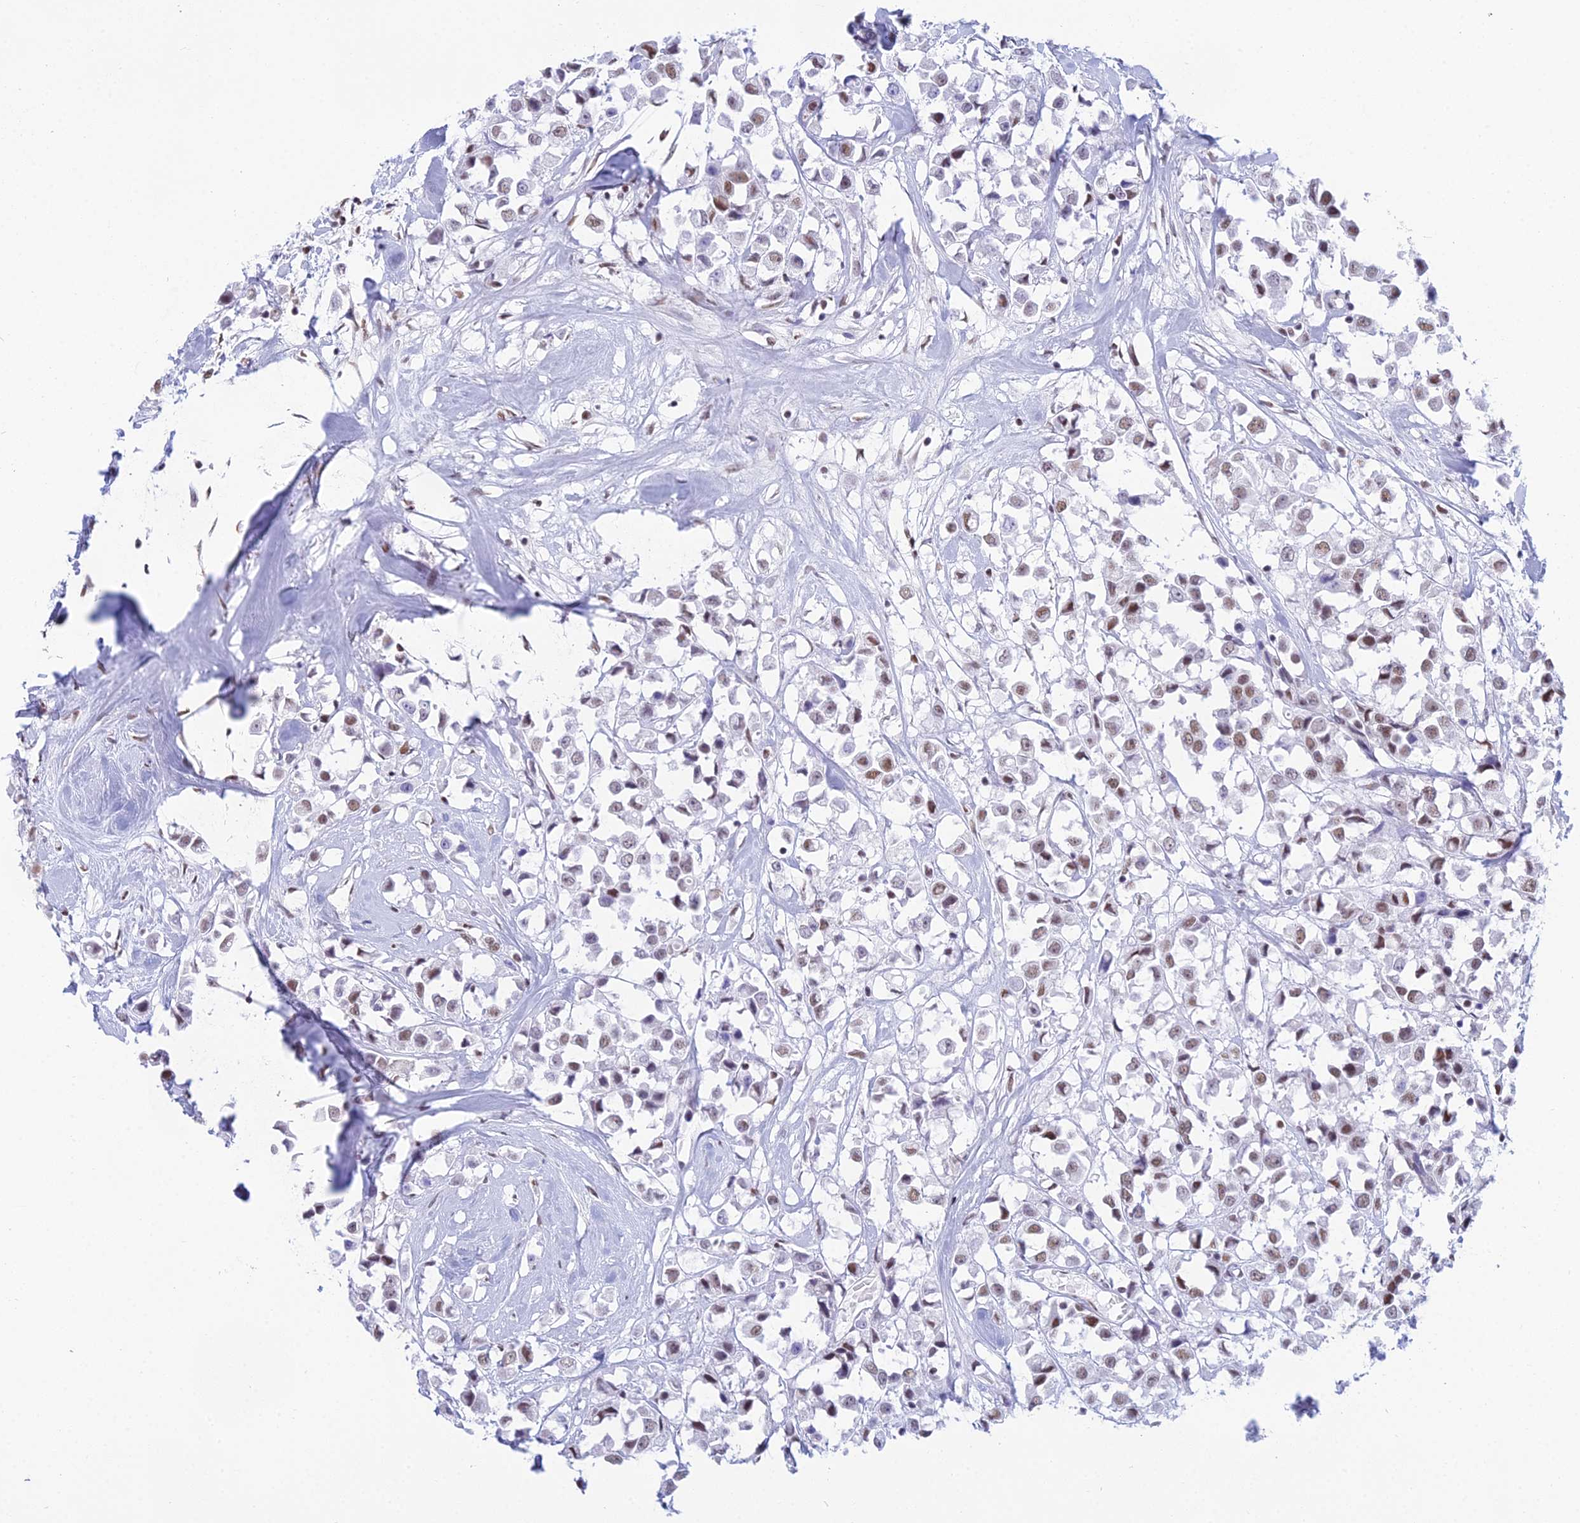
{"staining": {"intensity": "weak", "quantity": "25%-75%", "location": "nuclear"}, "tissue": "breast cancer", "cell_type": "Tumor cells", "image_type": "cancer", "snomed": [{"axis": "morphology", "description": "Duct carcinoma"}, {"axis": "topography", "description": "Breast"}], "caption": "Immunohistochemical staining of human breast cancer shows weak nuclear protein positivity in approximately 25%-75% of tumor cells.", "gene": "CDC26", "patient": {"sex": "female", "age": 61}}